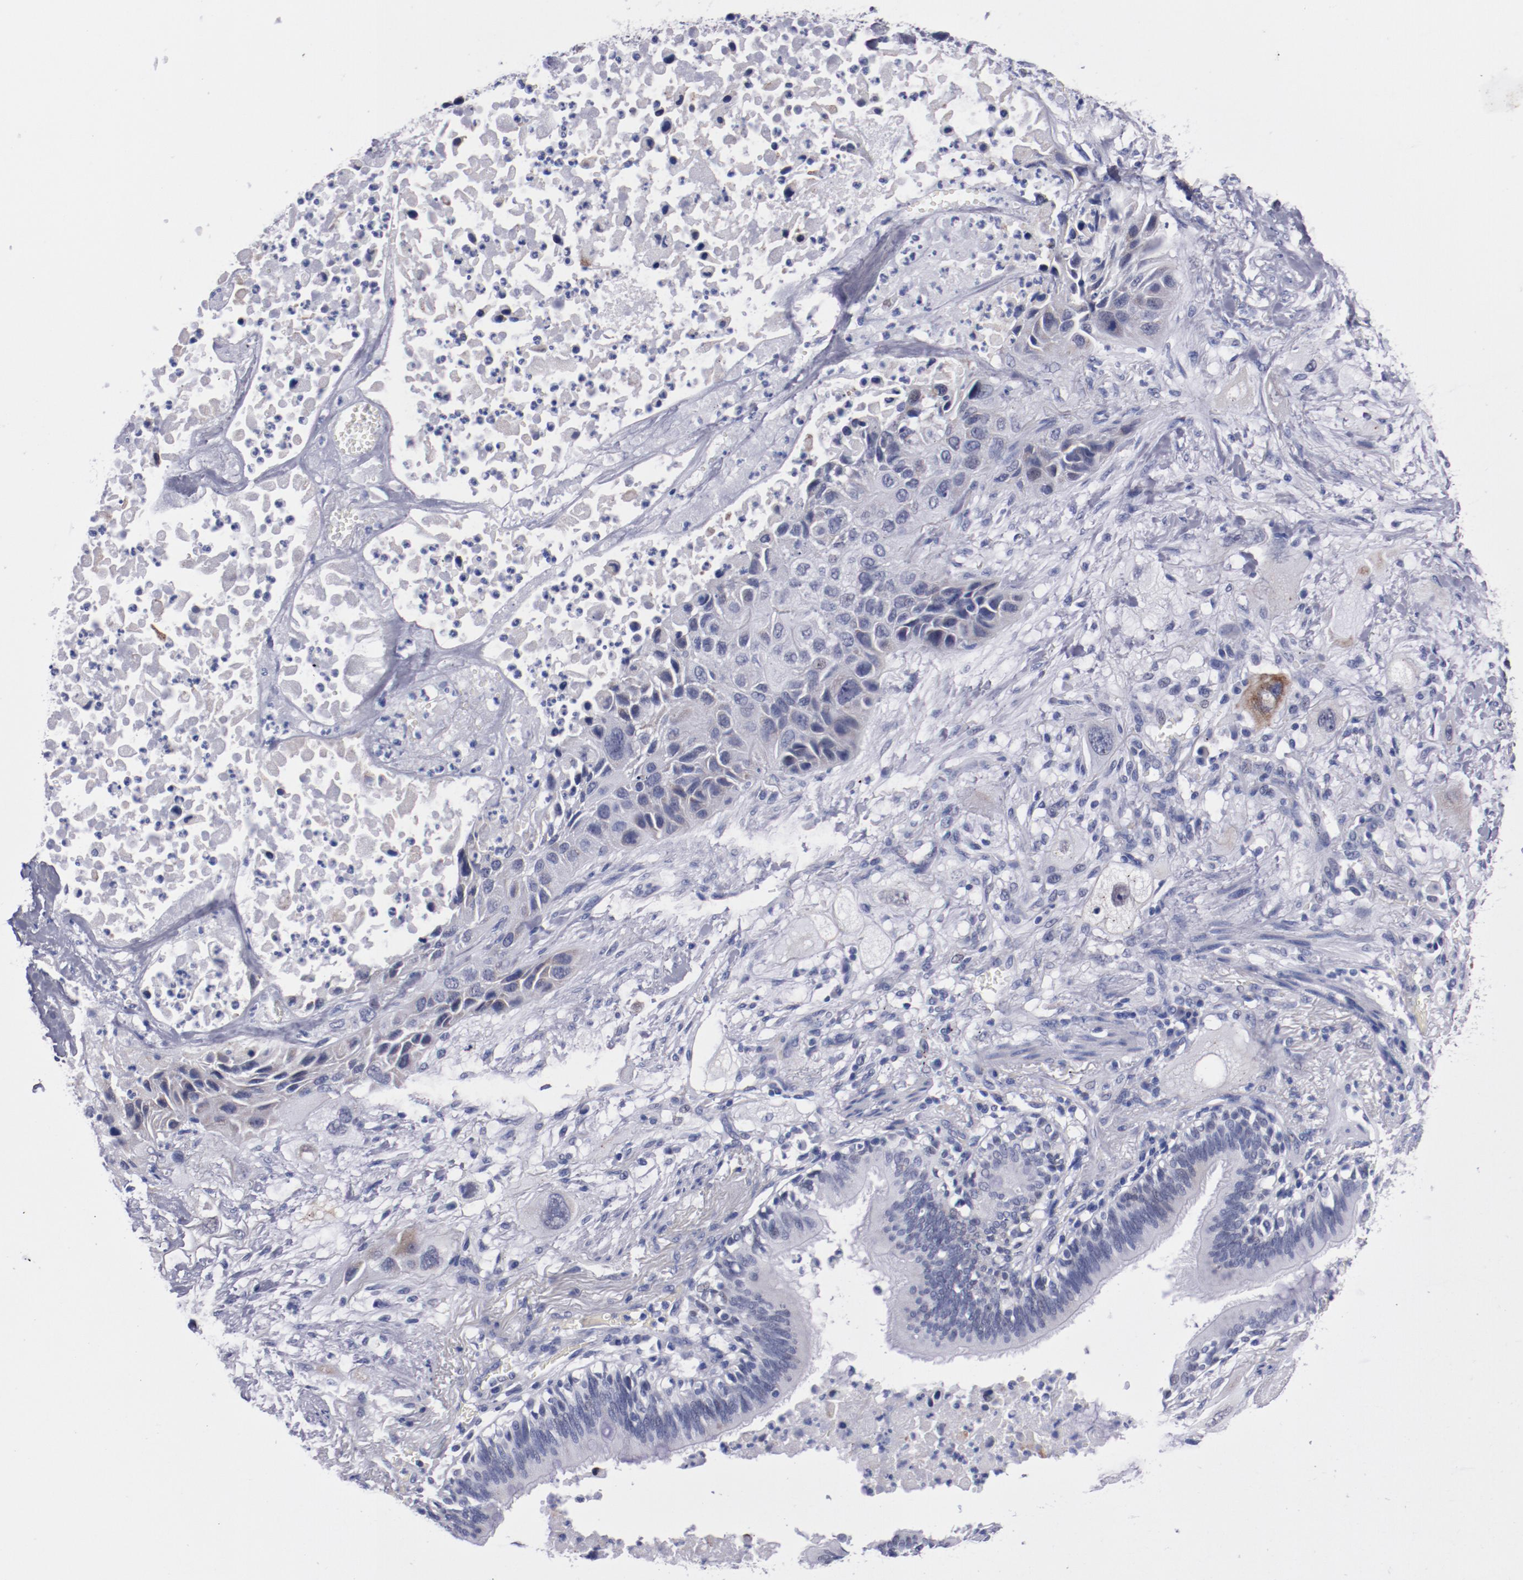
{"staining": {"intensity": "weak", "quantity": "<25%", "location": "nuclear"}, "tissue": "lung cancer", "cell_type": "Tumor cells", "image_type": "cancer", "snomed": [{"axis": "morphology", "description": "Squamous cell carcinoma, NOS"}, {"axis": "topography", "description": "Lung"}], "caption": "This is a micrograph of immunohistochemistry staining of lung squamous cell carcinoma, which shows no positivity in tumor cells.", "gene": "HNF1B", "patient": {"sex": "female", "age": 76}}